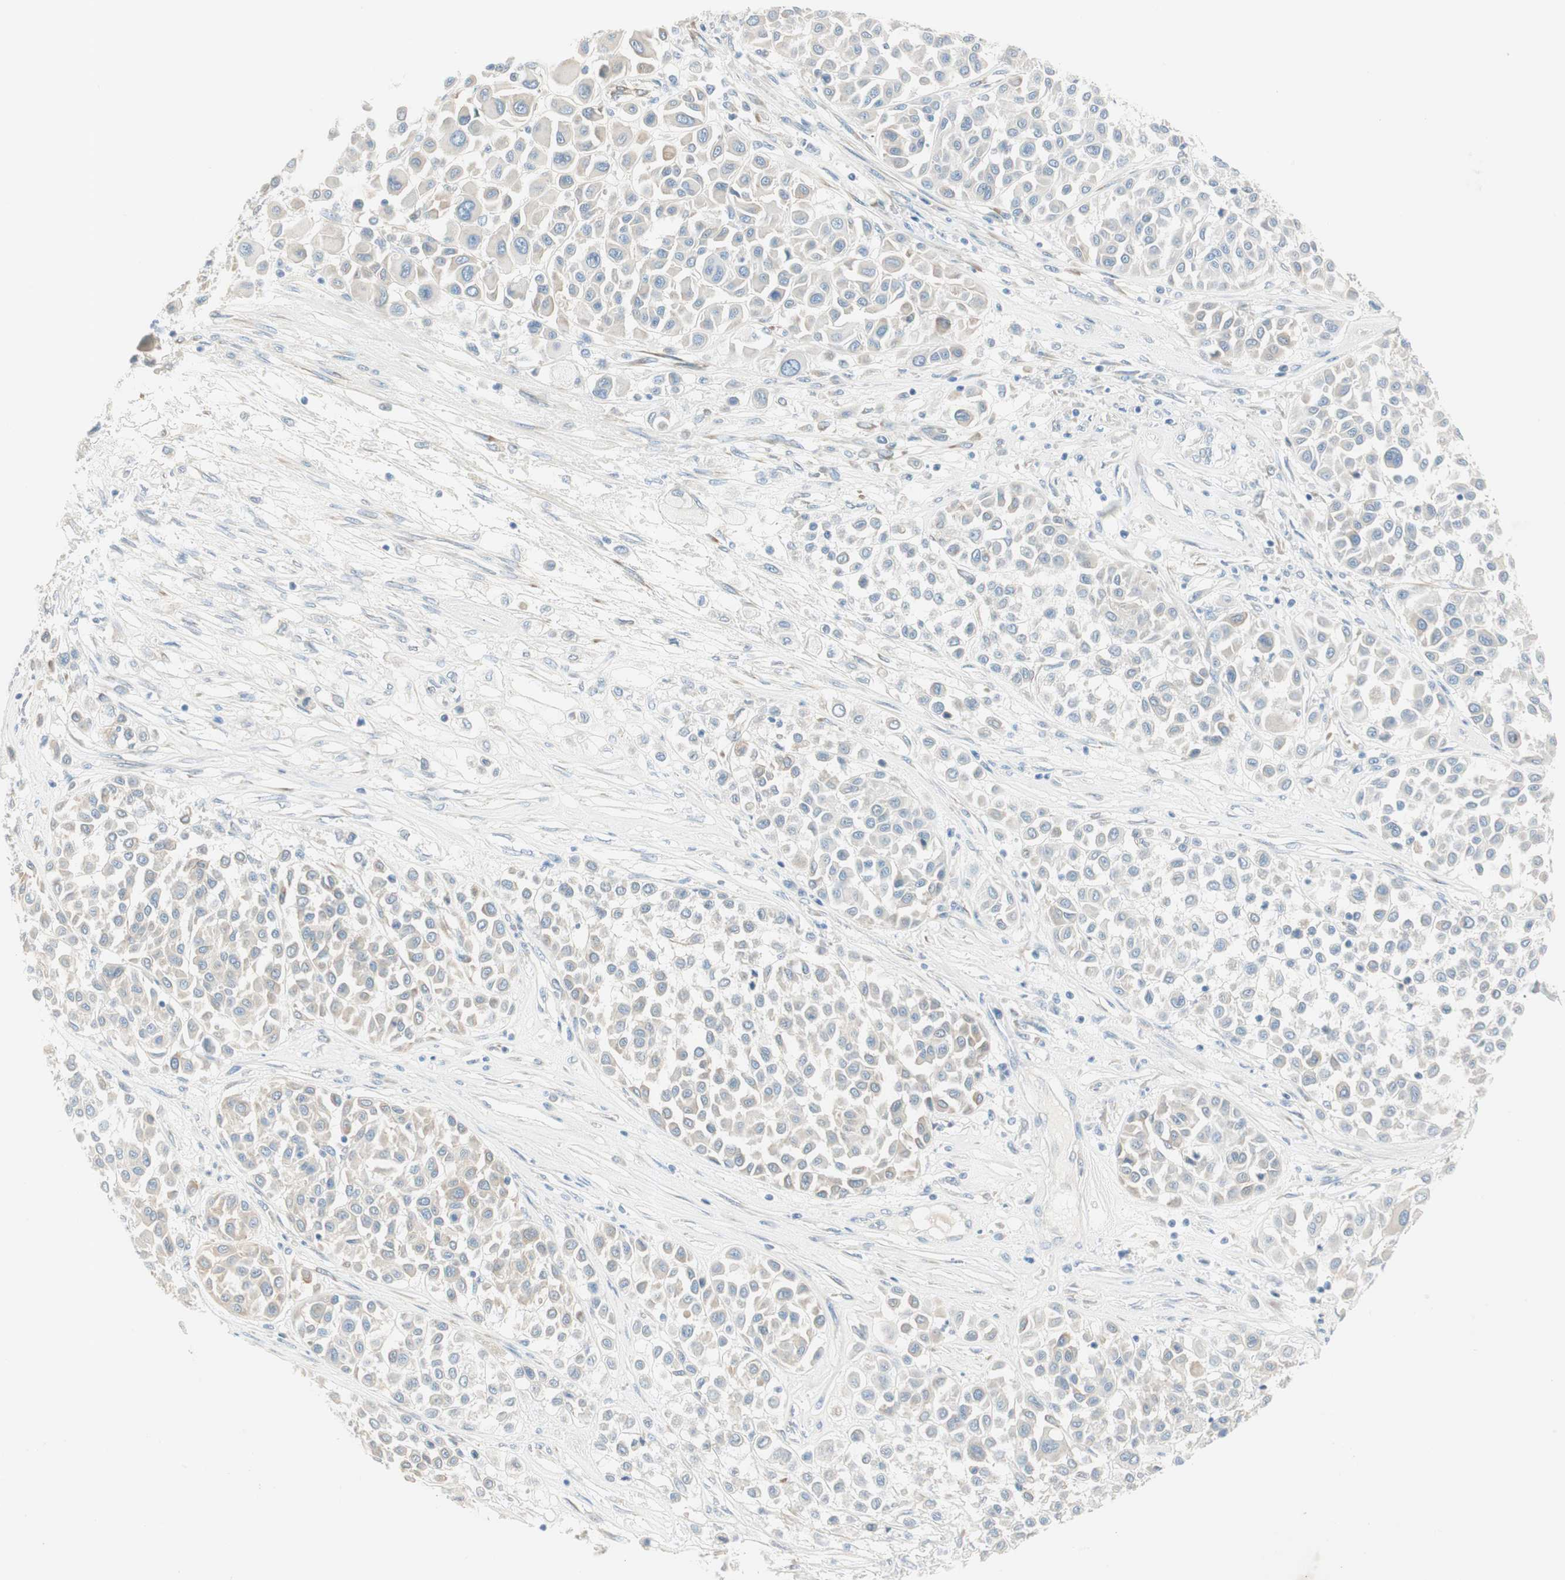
{"staining": {"intensity": "negative", "quantity": "none", "location": "none"}, "tissue": "melanoma", "cell_type": "Tumor cells", "image_type": "cancer", "snomed": [{"axis": "morphology", "description": "Malignant melanoma, Metastatic site"}, {"axis": "topography", "description": "Soft tissue"}], "caption": "Melanoma was stained to show a protein in brown. There is no significant positivity in tumor cells. (Stains: DAB IHC with hematoxylin counter stain, Microscopy: brightfield microscopy at high magnification).", "gene": "CDK3", "patient": {"sex": "male", "age": 41}}